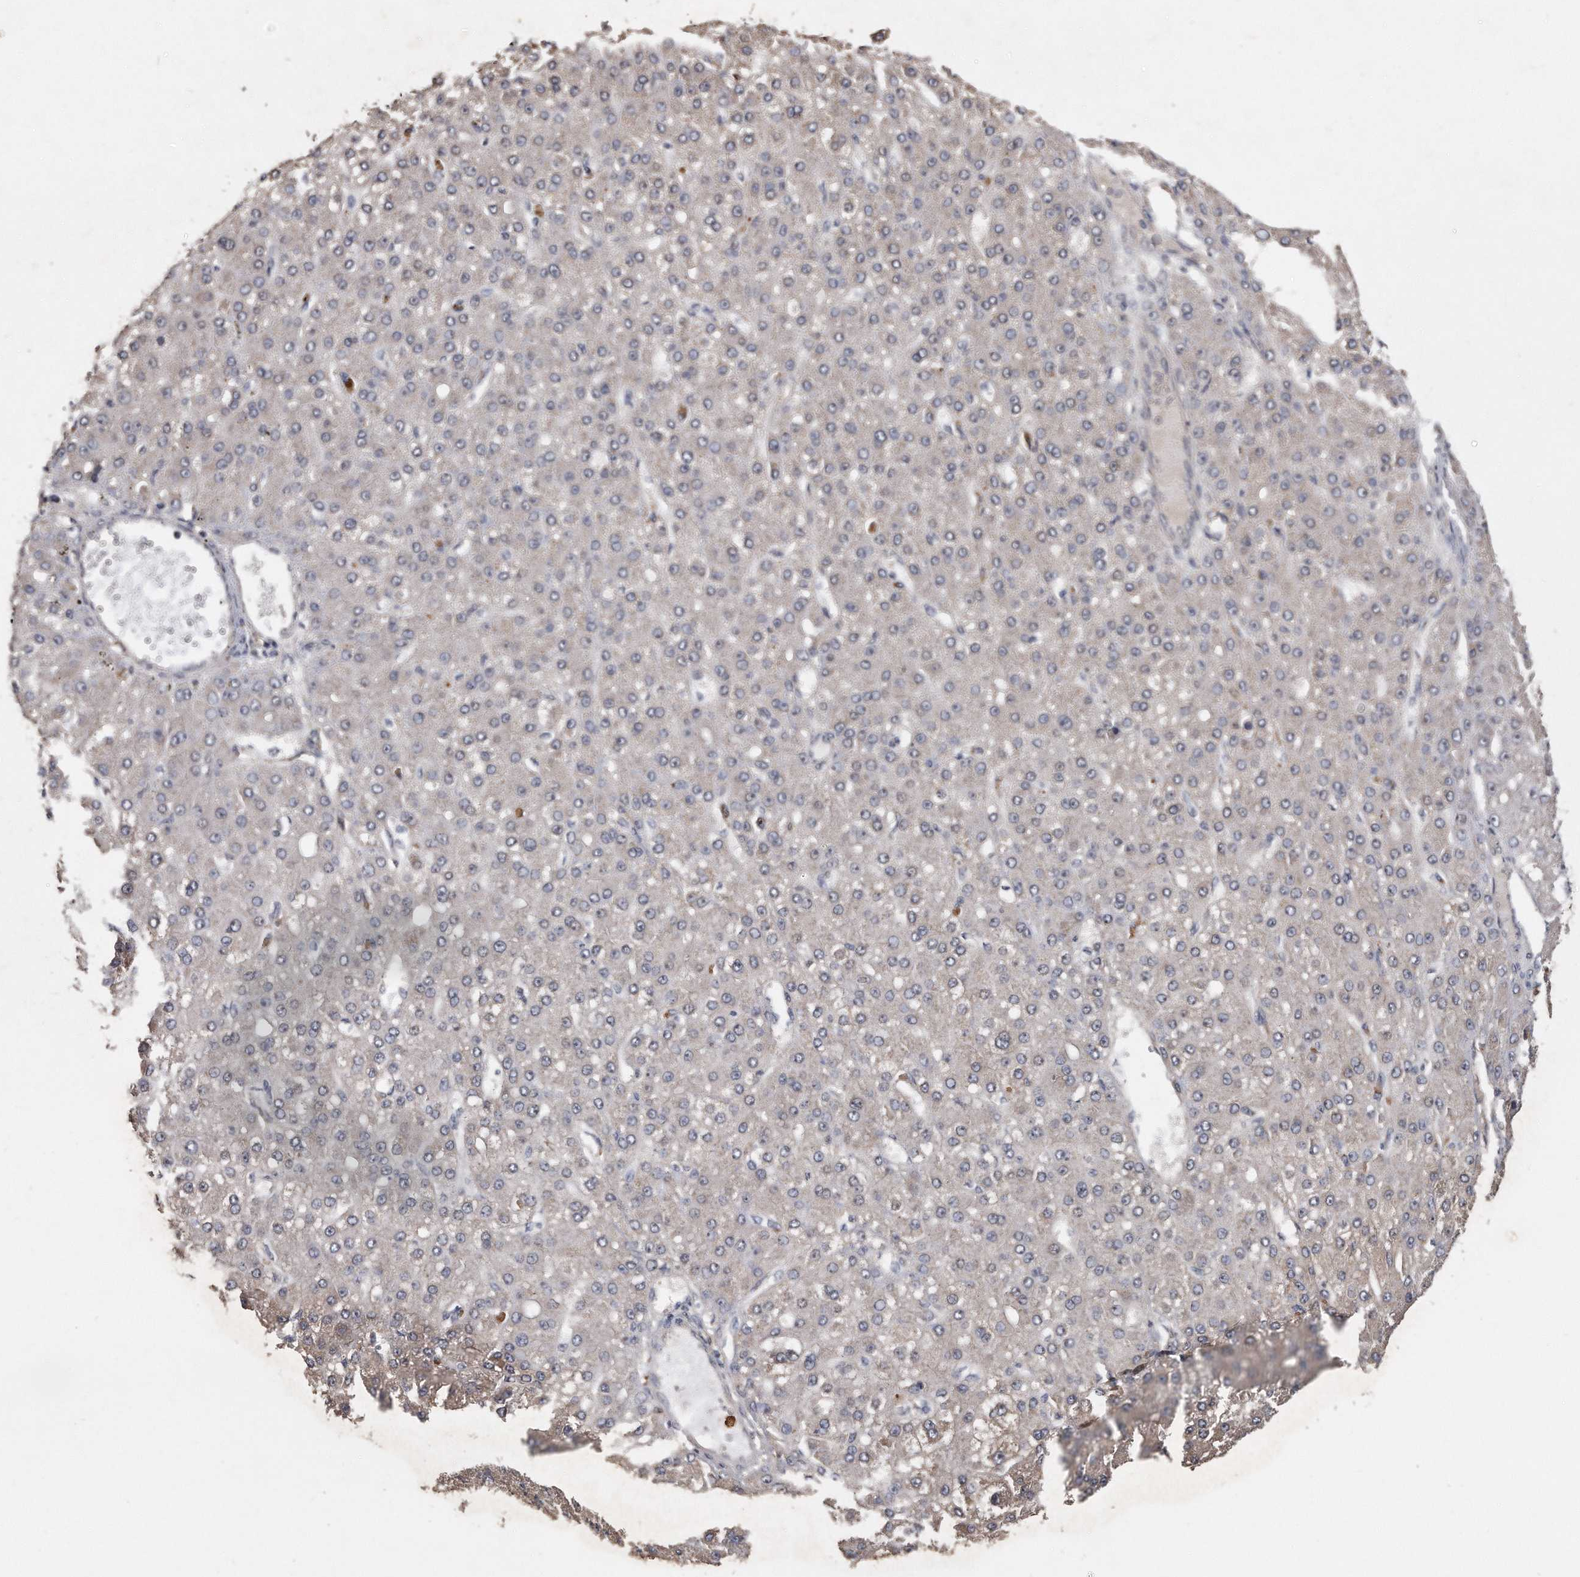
{"staining": {"intensity": "negative", "quantity": "none", "location": "none"}, "tissue": "liver cancer", "cell_type": "Tumor cells", "image_type": "cancer", "snomed": [{"axis": "morphology", "description": "Carcinoma, Hepatocellular, NOS"}, {"axis": "topography", "description": "Liver"}], "caption": "The micrograph reveals no significant staining in tumor cells of hepatocellular carcinoma (liver).", "gene": "PELO", "patient": {"sex": "male", "age": 67}}